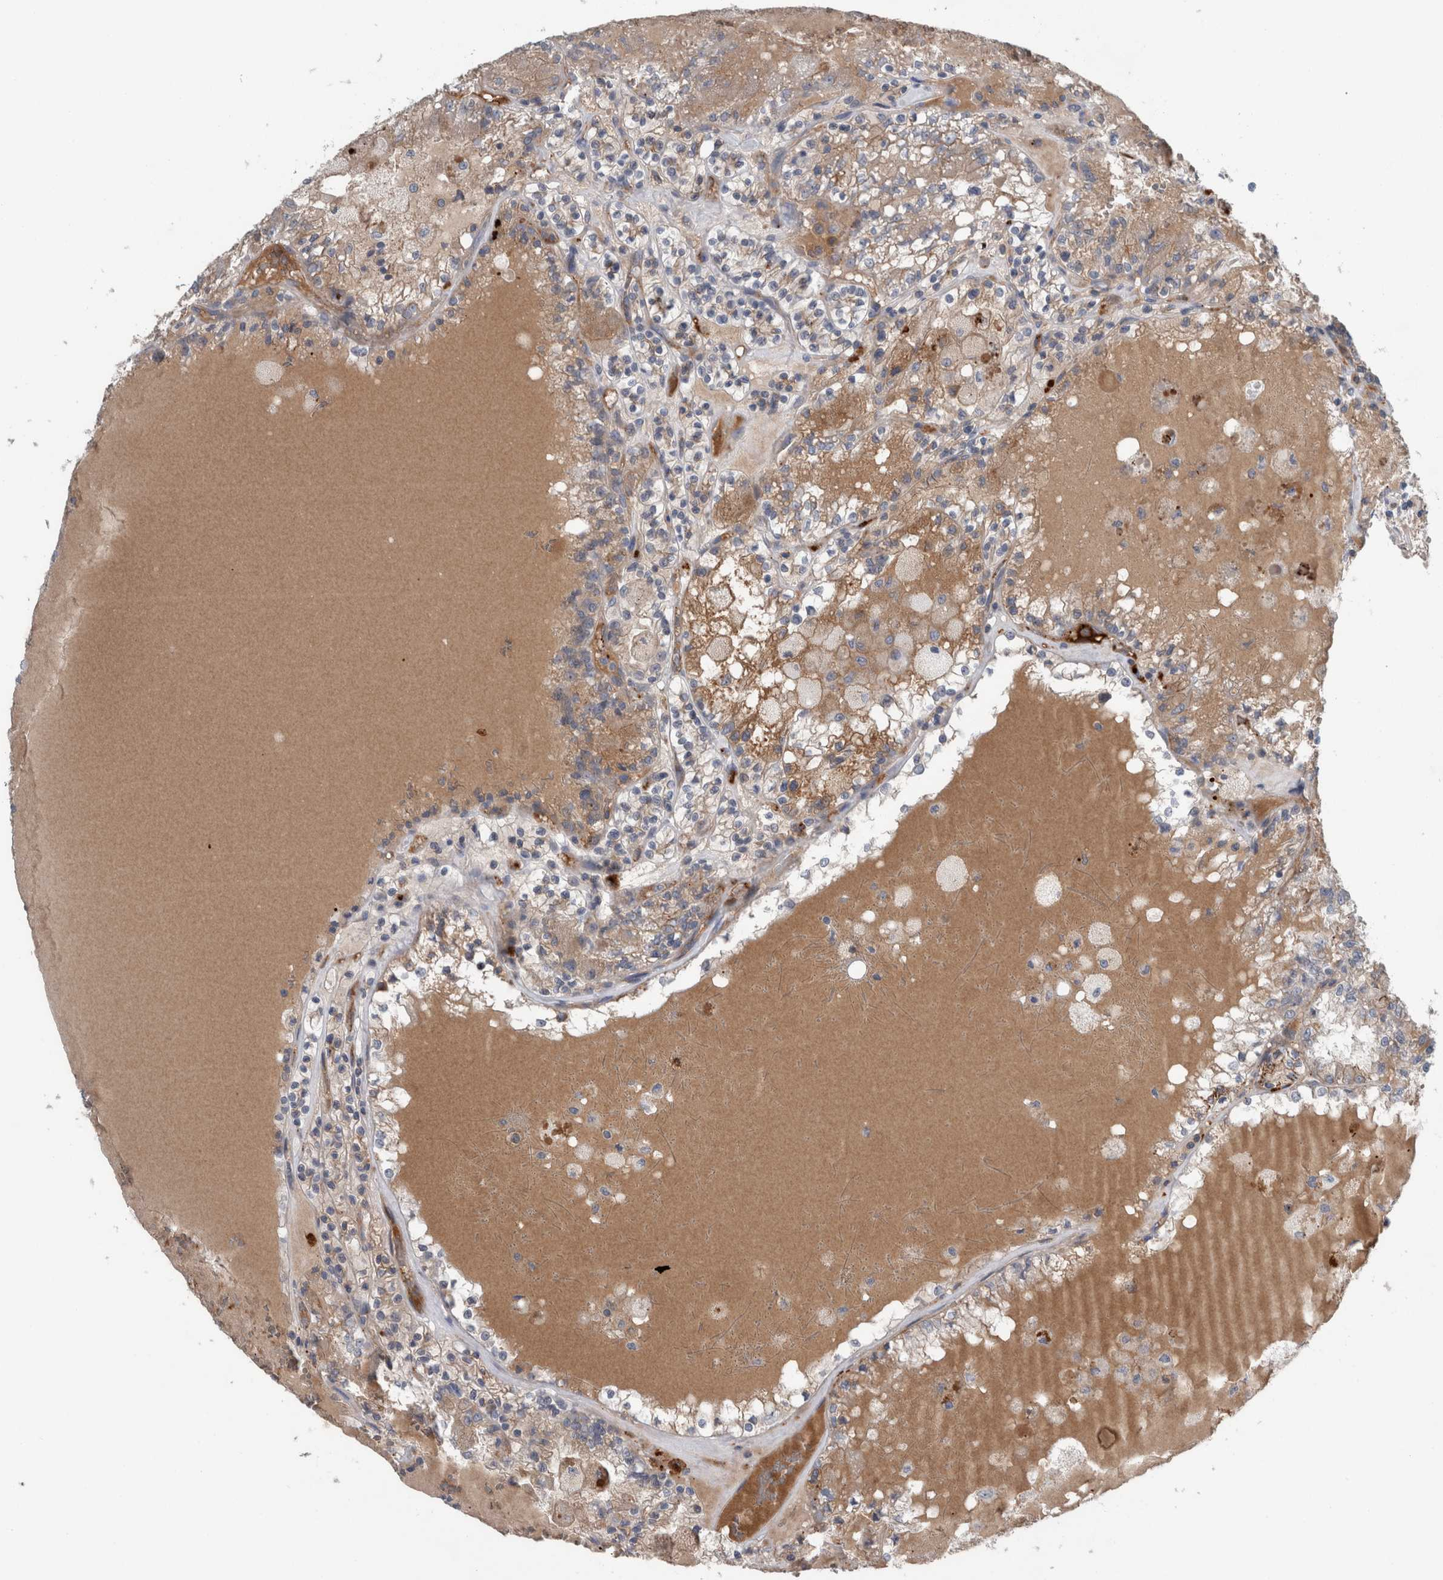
{"staining": {"intensity": "moderate", "quantity": ">75%", "location": "cytoplasmic/membranous"}, "tissue": "renal cancer", "cell_type": "Tumor cells", "image_type": "cancer", "snomed": [{"axis": "morphology", "description": "Adenocarcinoma, NOS"}, {"axis": "topography", "description": "Kidney"}], "caption": "Immunohistochemical staining of adenocarcinoma (renal) displays medium levels of moderate cytoplasmic/membranous protein staining in approximately >75% of tumor cells. Using DAB (brown) and hematoxylin (blue) stains, captured at high magnification using brightfield microscopy.", "gene": "GLT8D2", "patient": {"sex": "female", "age": 56}}